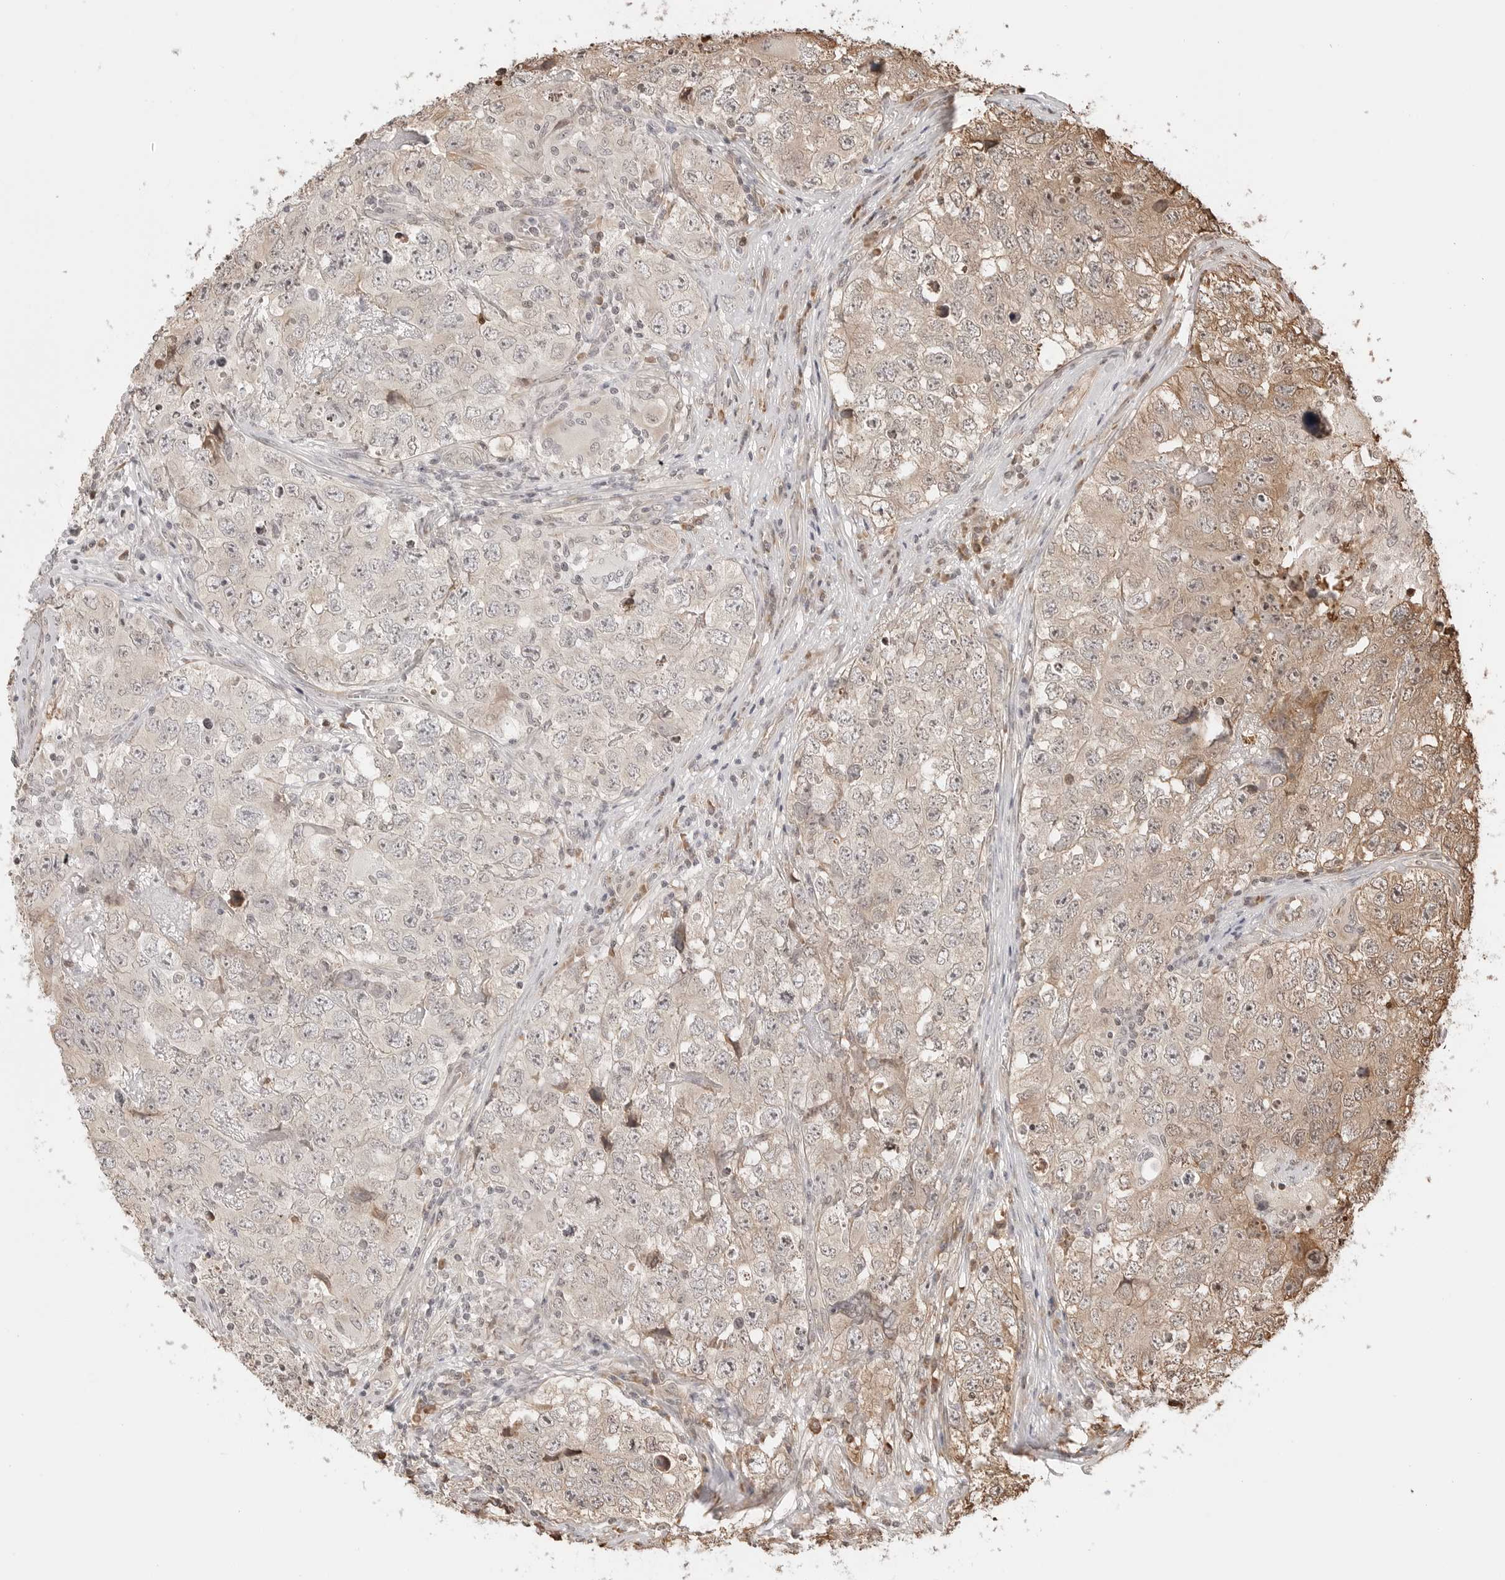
{"staining": {"intensity": "weak", "quantity": "<25%", "location": "cytoplasmic/membranous"}, "tissue": "testis cancer", "cell_type": "Tumor cells", "image_type": "cancer", "snomed": [{"axis": "morphology", "description": "Seminoma, NOS"}, {"axis": "morphology", "description": "Carcinoma, Embryonal, NOS"}, {"axis": "topography", "description": "Testis"}], "caption": "A high-resolution image shows immunohistochemistry staining of testis cancer (embryonal carcinoma), which exhibits no significant positivity in tumor cells. (DAB IHC visualized using brightfield microscopy, high magnification).", "gene": "FKBP14", "patient": {"sex": "male", "age": 43}}